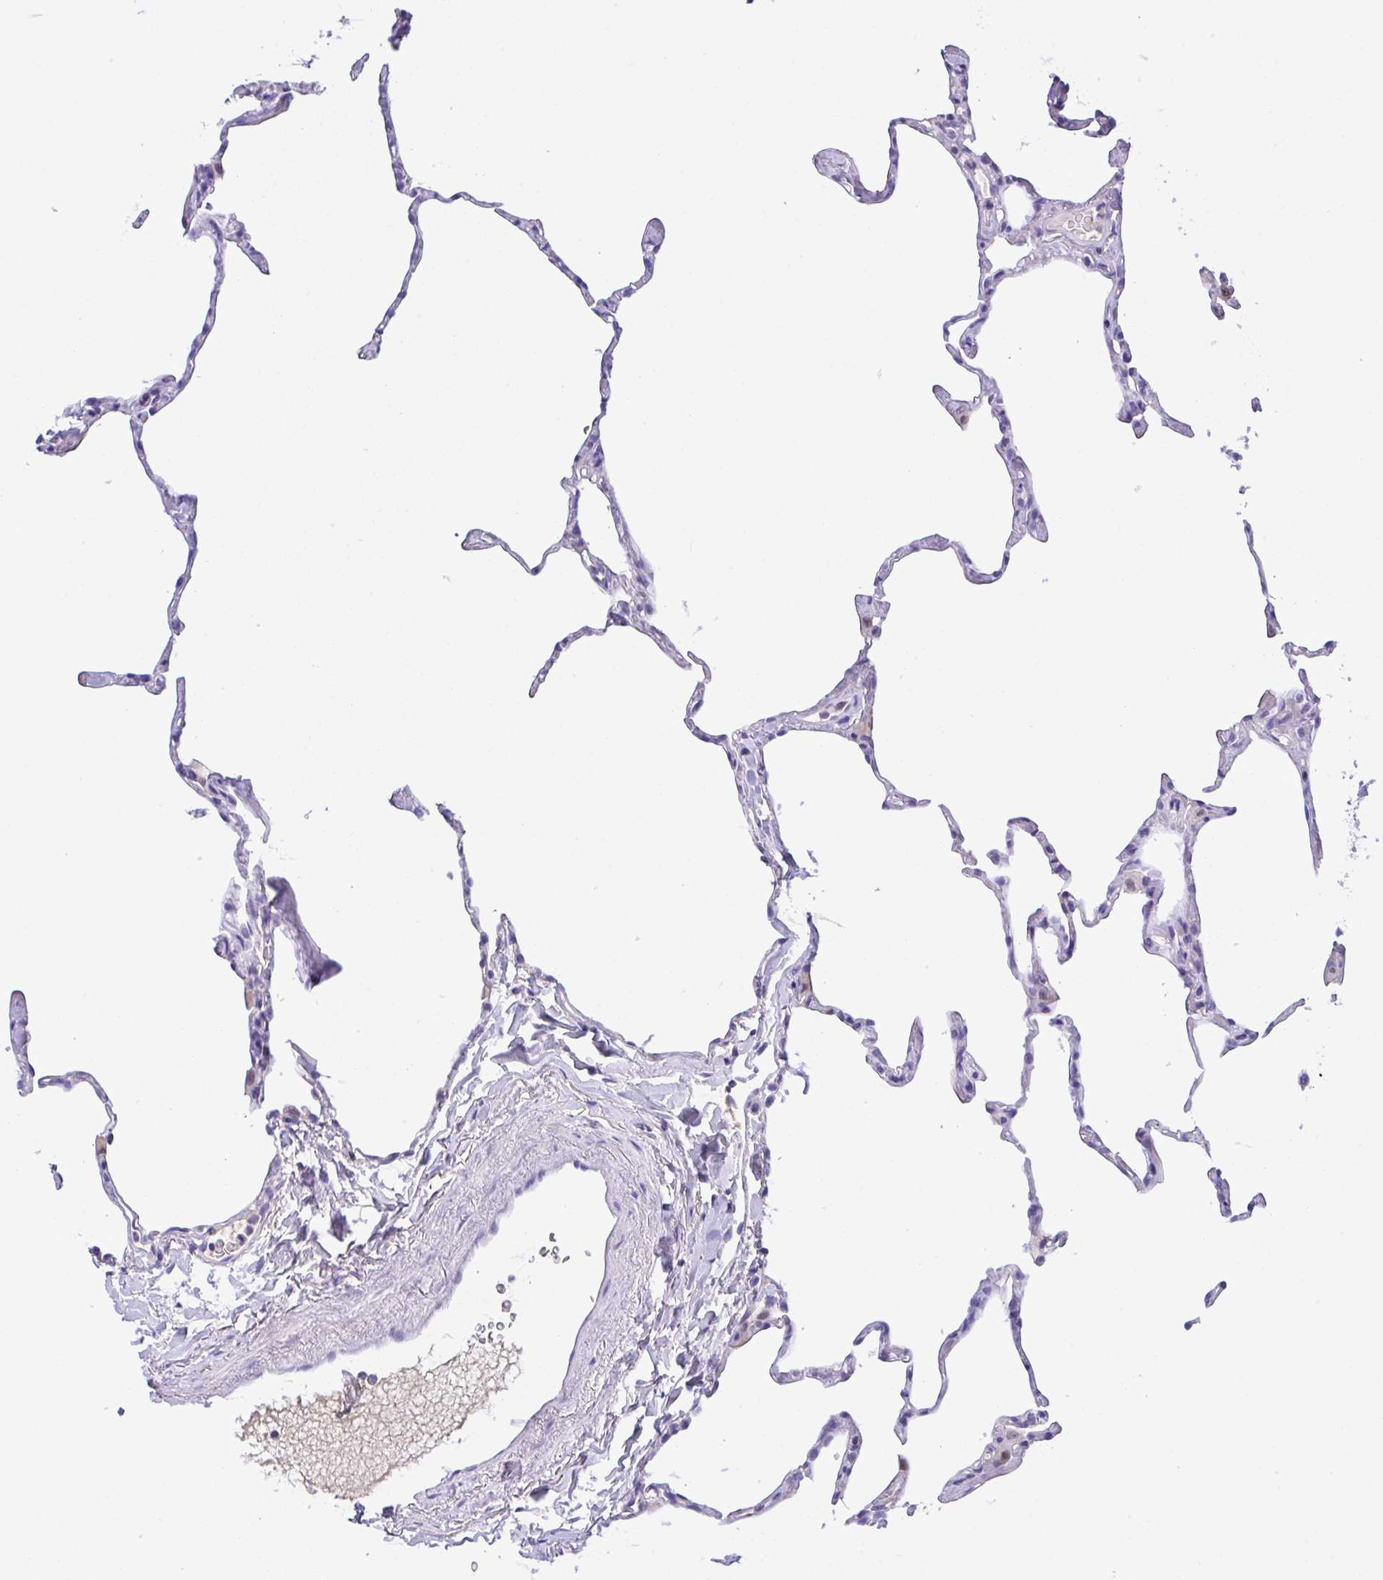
{"staining": {"intensity": "negative", "quantity": "none", "location": "none"}, "tissue": "lung", "cell_type": "Alveolar cells", "image_type": "normal", "snomed": [{"axis": "morphology", "description": "Normal tissue, NOS"}, {"axis": "topography", "description": "Lung"}], "caption": "IHC photomicrograph of benign human lung stained for a protein (brown), which demonstrates no expression in alveolar cells. (DAB immunohistochemistry visualized using brightfield microscopy, high magnification).", "gene": "CA10", "patient": {"sex": "male", "age": 65}}